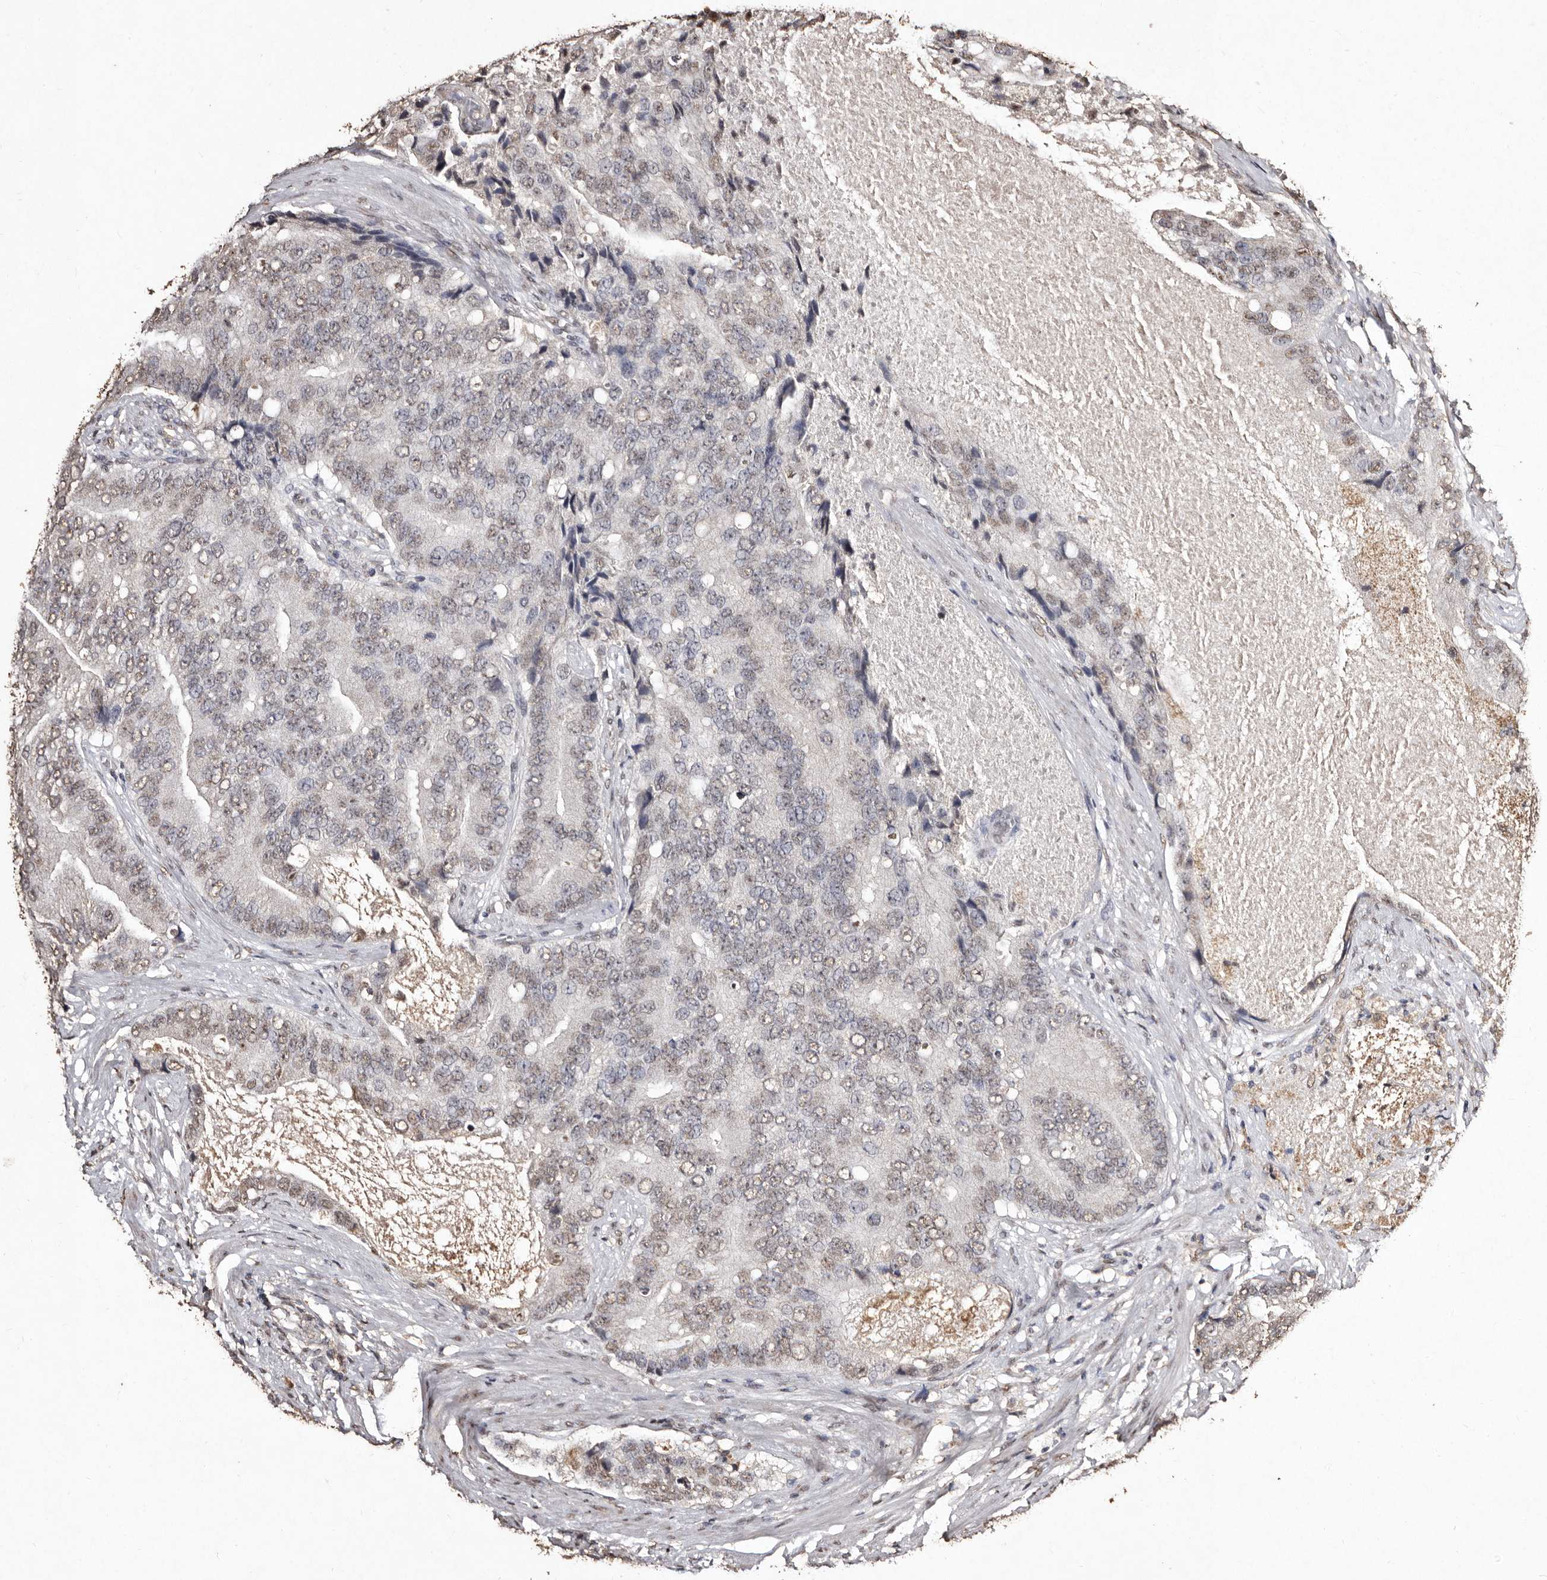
{"staining": {"intensity": "moderate", "quantity": "<25%", "location": "nuclear"}, "tissue": "prostate cancer", "cell_type": "Tumor cells", "image_type": "cancer", "snomed": [{"axis": "morphology", "description": "Adenocarcinoma, High grade"}, {"axis": "topography", "description": "Prostate"}], "caption": "Immunohistochemistry (IHC) (DAB (3,3'-diaminobenzidine)) staining of human prostate cancer (high-grade adenocarcinoma) demonstrates moderate nuclear protein staining in about <25% of tumor cells.", "gene": "ERBB4", "patient": {"sex": "male", "age": 70}}